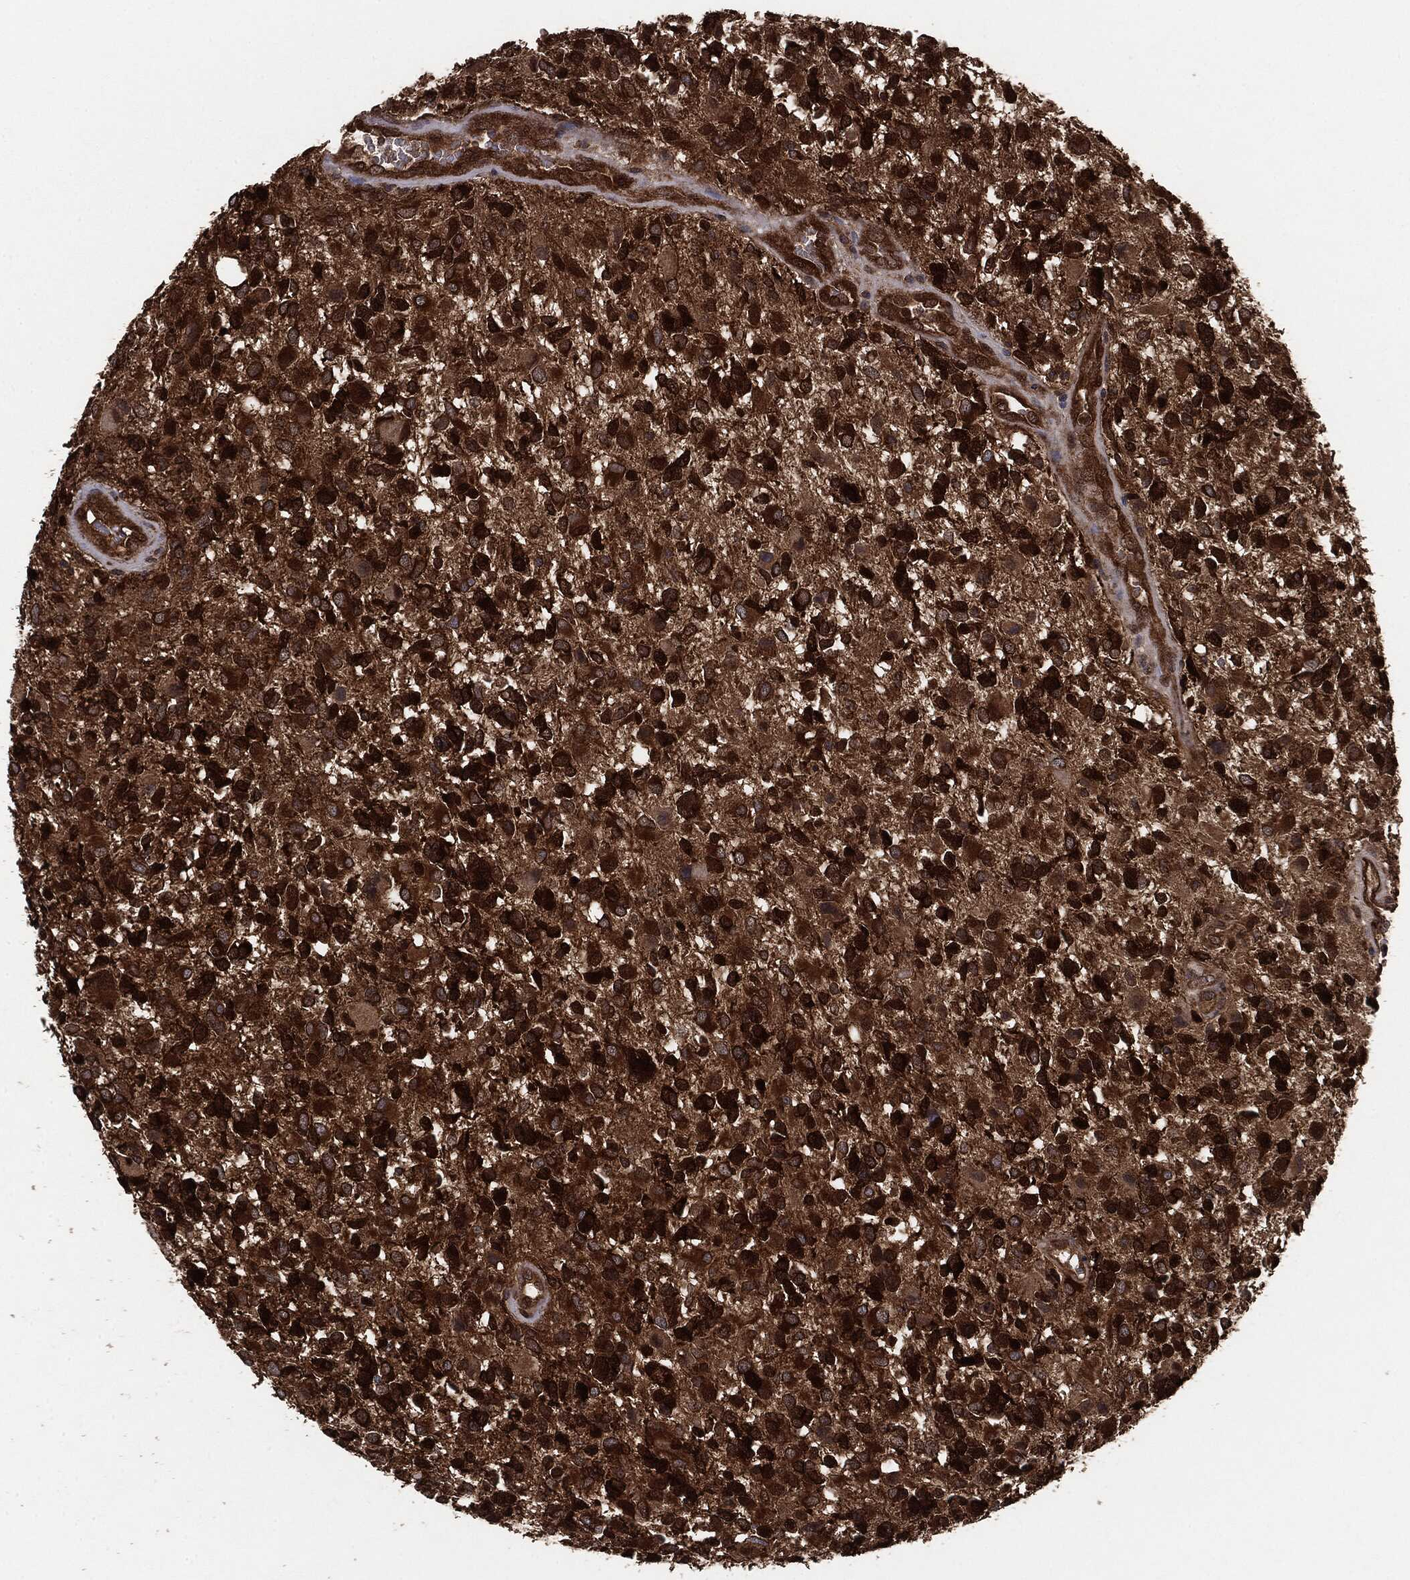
{"staining": {"intensity": "strong", "quantity": ">75%", "location": "cytoplasmic/membranous"}, "tissue": "glioma", "cell_type": "Tumor cells", "image_type": "cancer", "snomed": [{"axis": "morphology", "description": "Glioma, malignant, Low grade"}, {"axis": "topography", "description": "Brain"}], "caption": "Human glioma stained for a protein (brown) displays strong cytoplasmic/membranous positive expression in about >75% of tumor cells.", "gene": "NME1", "patient": {"sex": "female", "age": 32}}